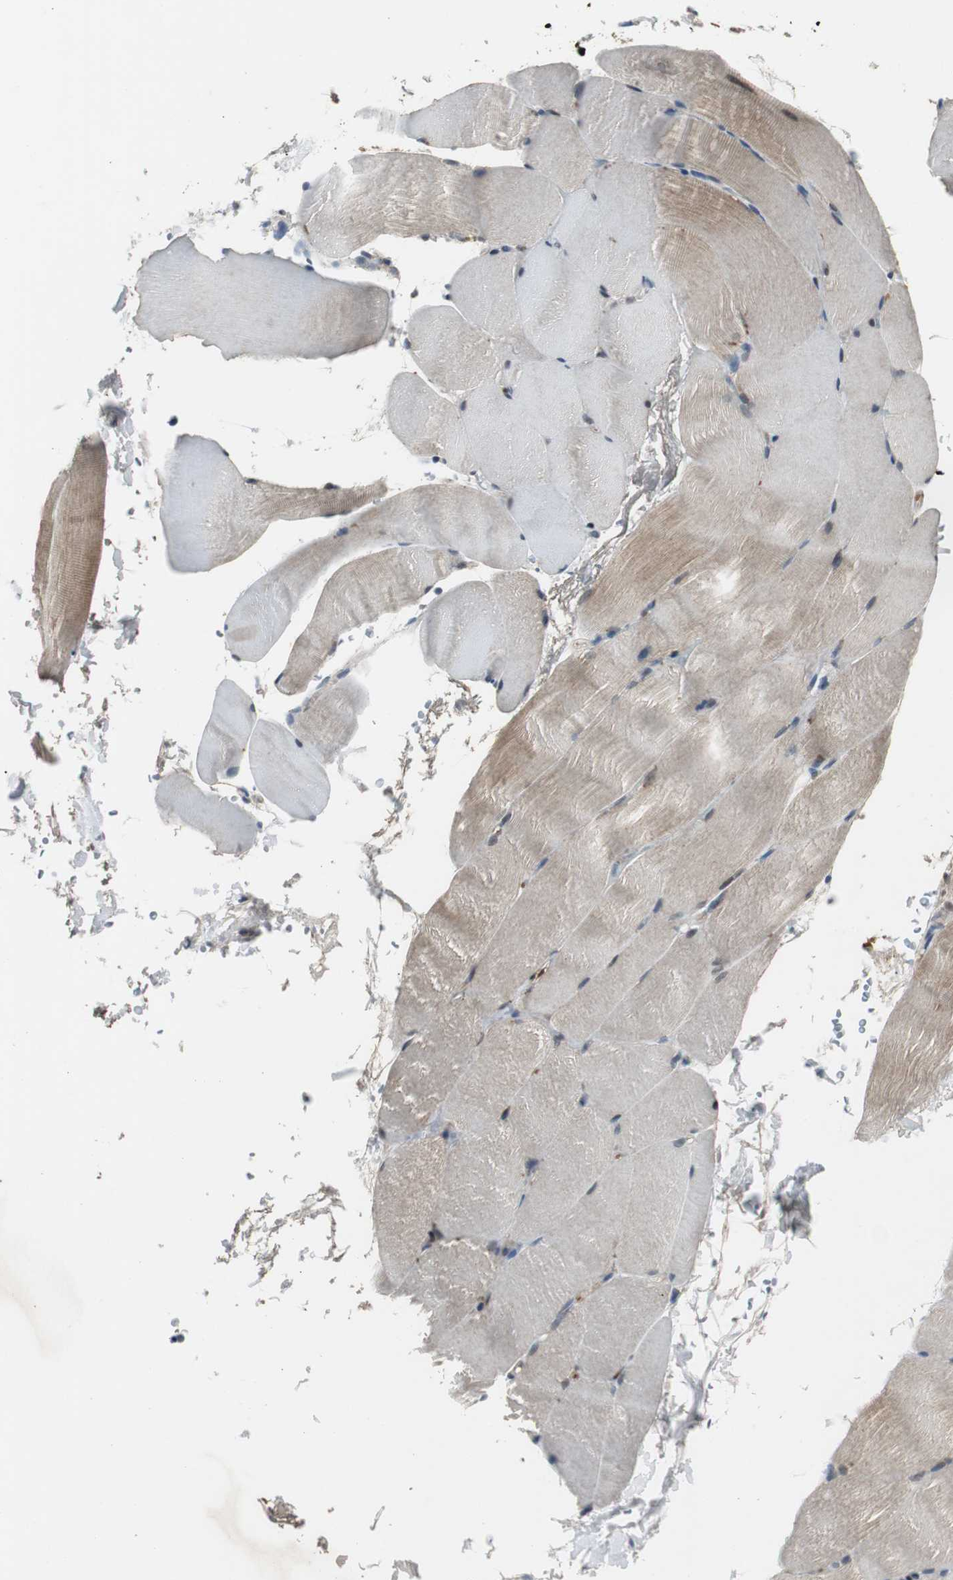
{"staining": {"intensity": "moderate", "quantity": "<25%", "location": "cytoplasmic/membranous"}, "tissue": "skeletal muscle", "cell_type": "Myocytes", "image_type": "normal", "snomed": [{"axis": "morphology", "description": "Normal tissue, NOS"}, {"axis": "topography", "description": "Skeletal muscle"}, {"axis": "topography", "description": "Parathyroid gland"}], "caption": "Immunohistochemical staining of normal skeletal muscle demonstrates <25% levels of moderate cytoplasmic/membranous protein positivity in about <25% of myocytes.", "gene": "FHL2", "patient": {"sex": "female", "age": 37}}